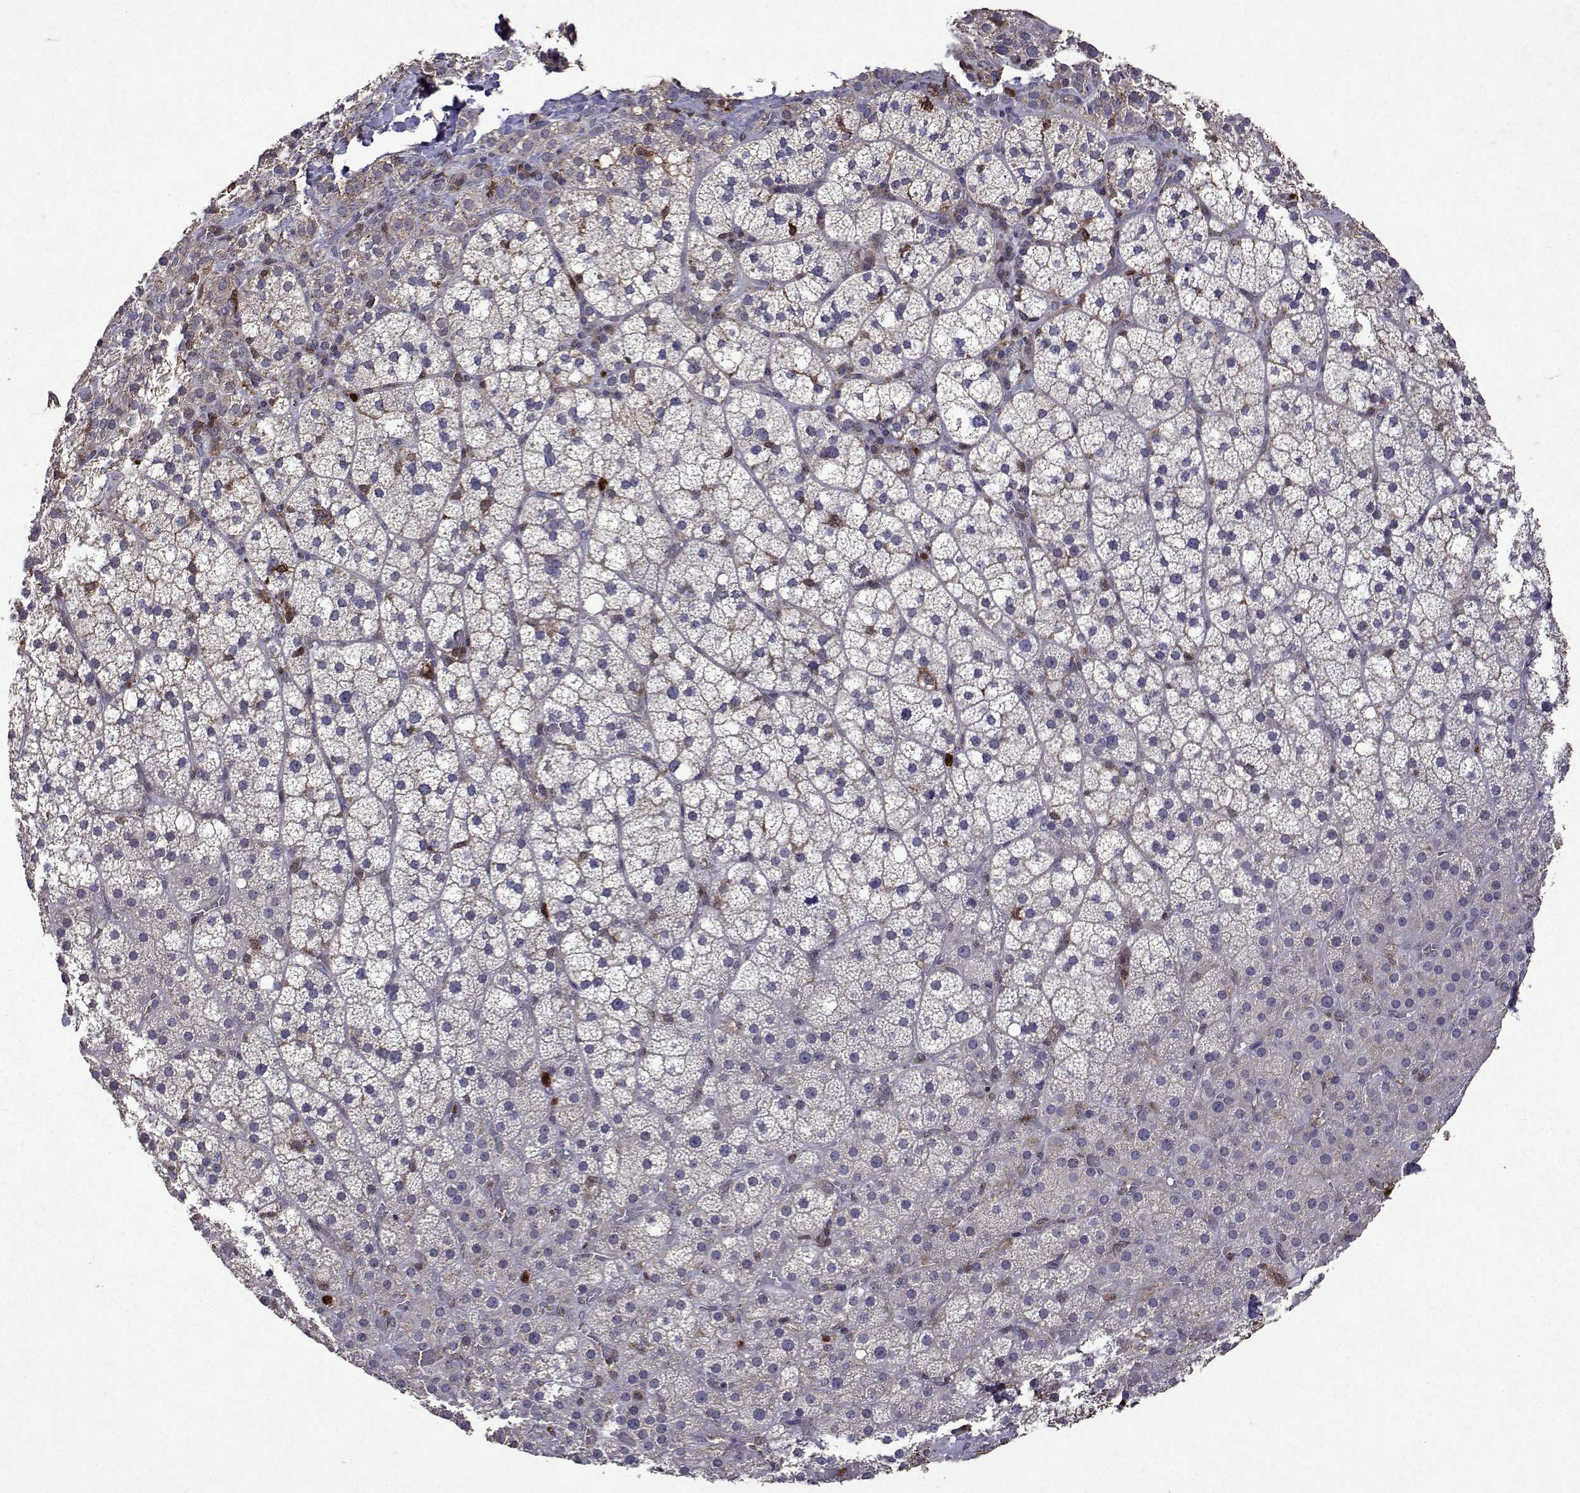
{"staining": {"intensity": "weak", "quantity": "<25%", "location": "cytoplasmic/membranous"}, "tissue": "adrenal gland", "cell_type": "Glandular cells", "image_type": "normal", "snomed": [{"axis": "morphology", "description": "Normal tissue, NOS"}, {"axis": "topography", "description": "Adrenal gland"}], "caption": "High power microscopy histopathology image of an immunohistochemistry (IHC) micrograph of benign adrenal gland, revealing no significant positivity in glandular cells.", "gene": "APAF1", "patient": {"sex": "male", "age": 53}}